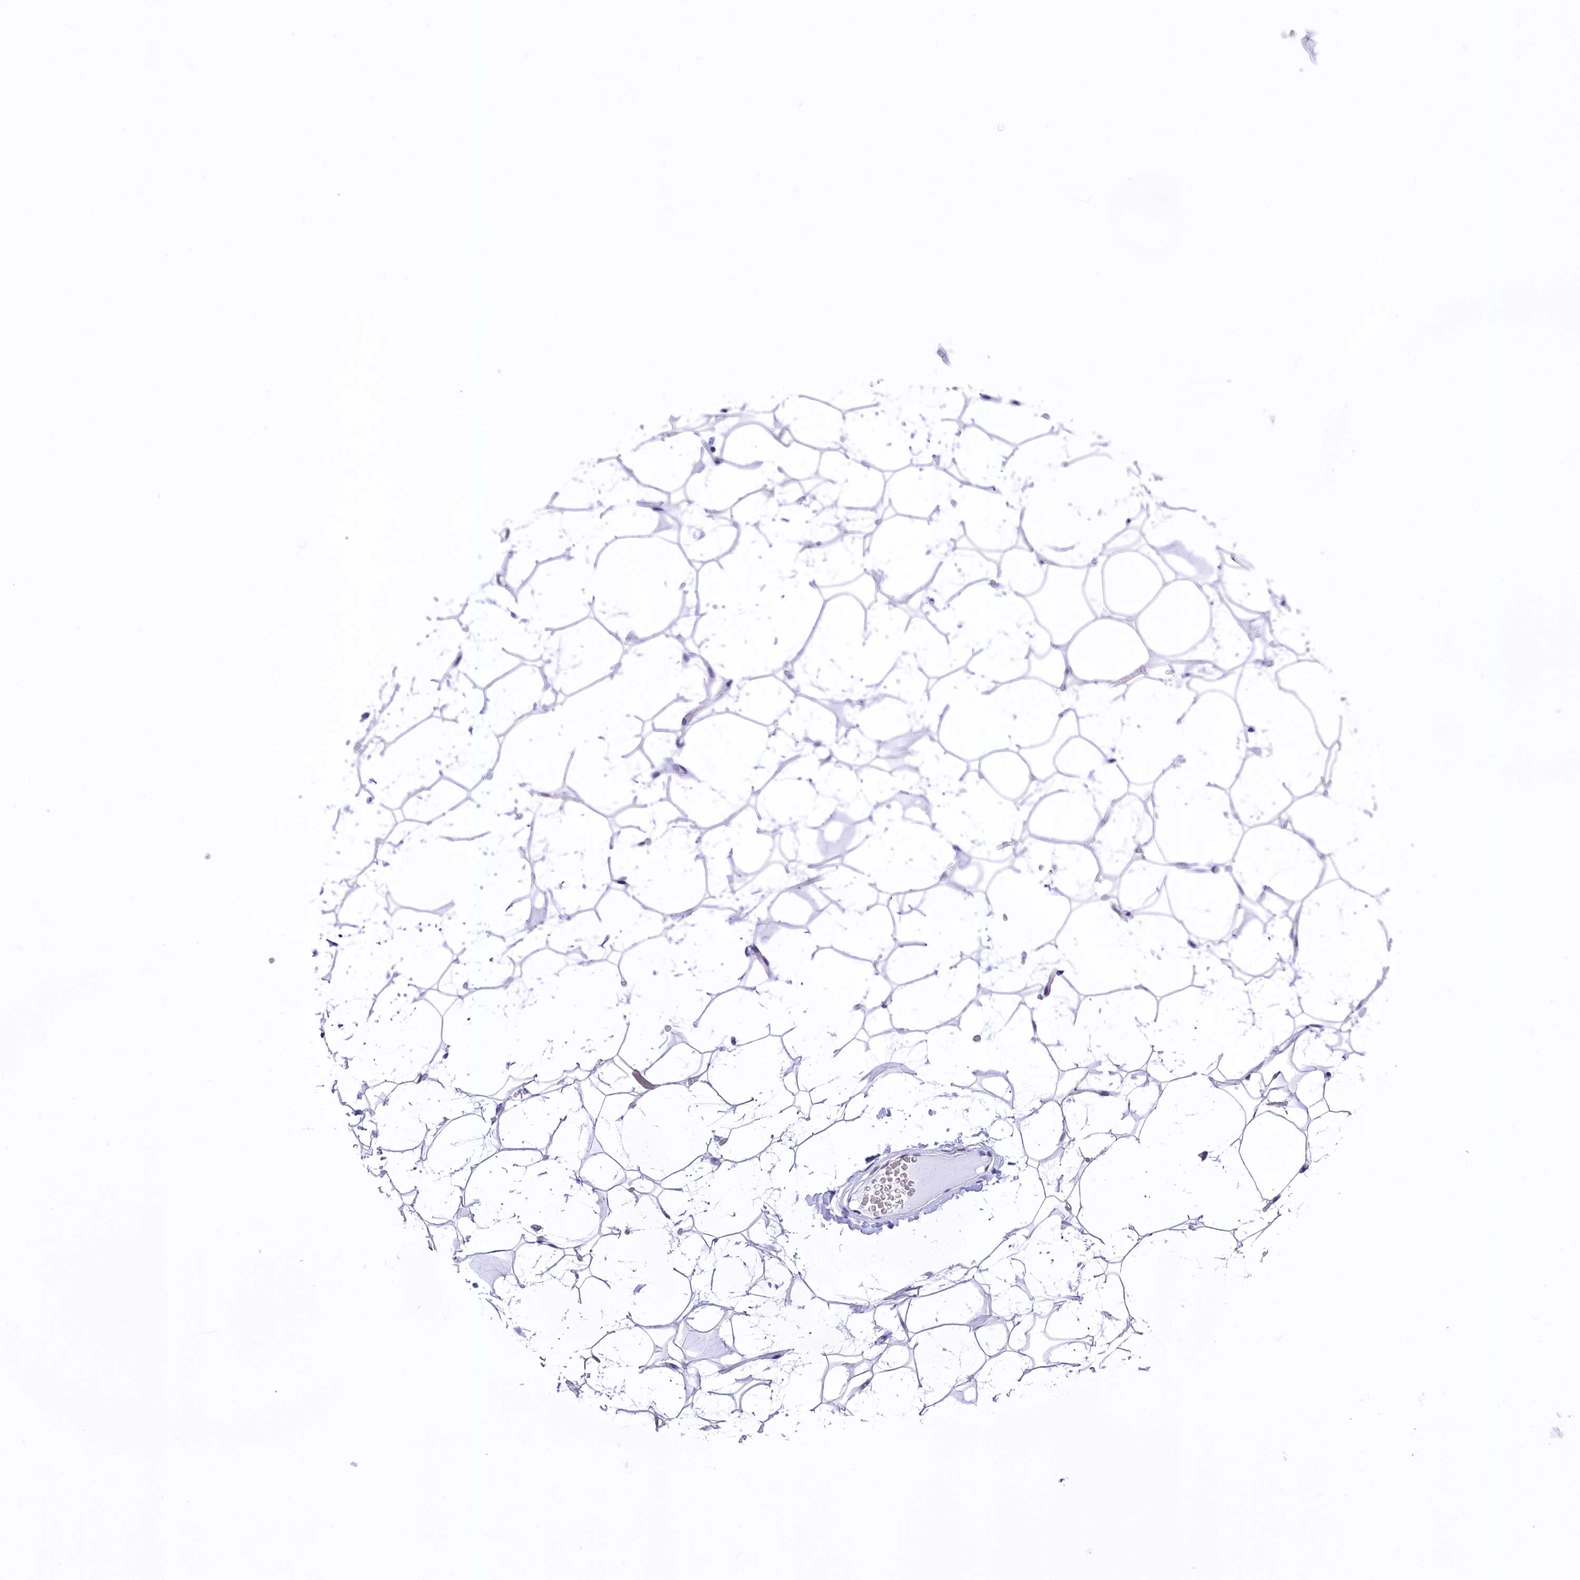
{"staining": {"intensity": "negative", "quantity": "none", "location": "none"}, "tissue": "adipose tissue", "cell_type": "Adipocytes", "image_type": "normal", "snomed": [{"axis": "morphology", "description": "Normal tissue, NOS"}, {"axis": "topography", "description": "Breast"}], "caption": "A histopathology image of adipose tissue stained for a protein exhibits no brown staining in adipocytes. Nuclei are stained in blue.", "gene": "HNRNPA0", "patient": {"sex": "female", "age": 26}}